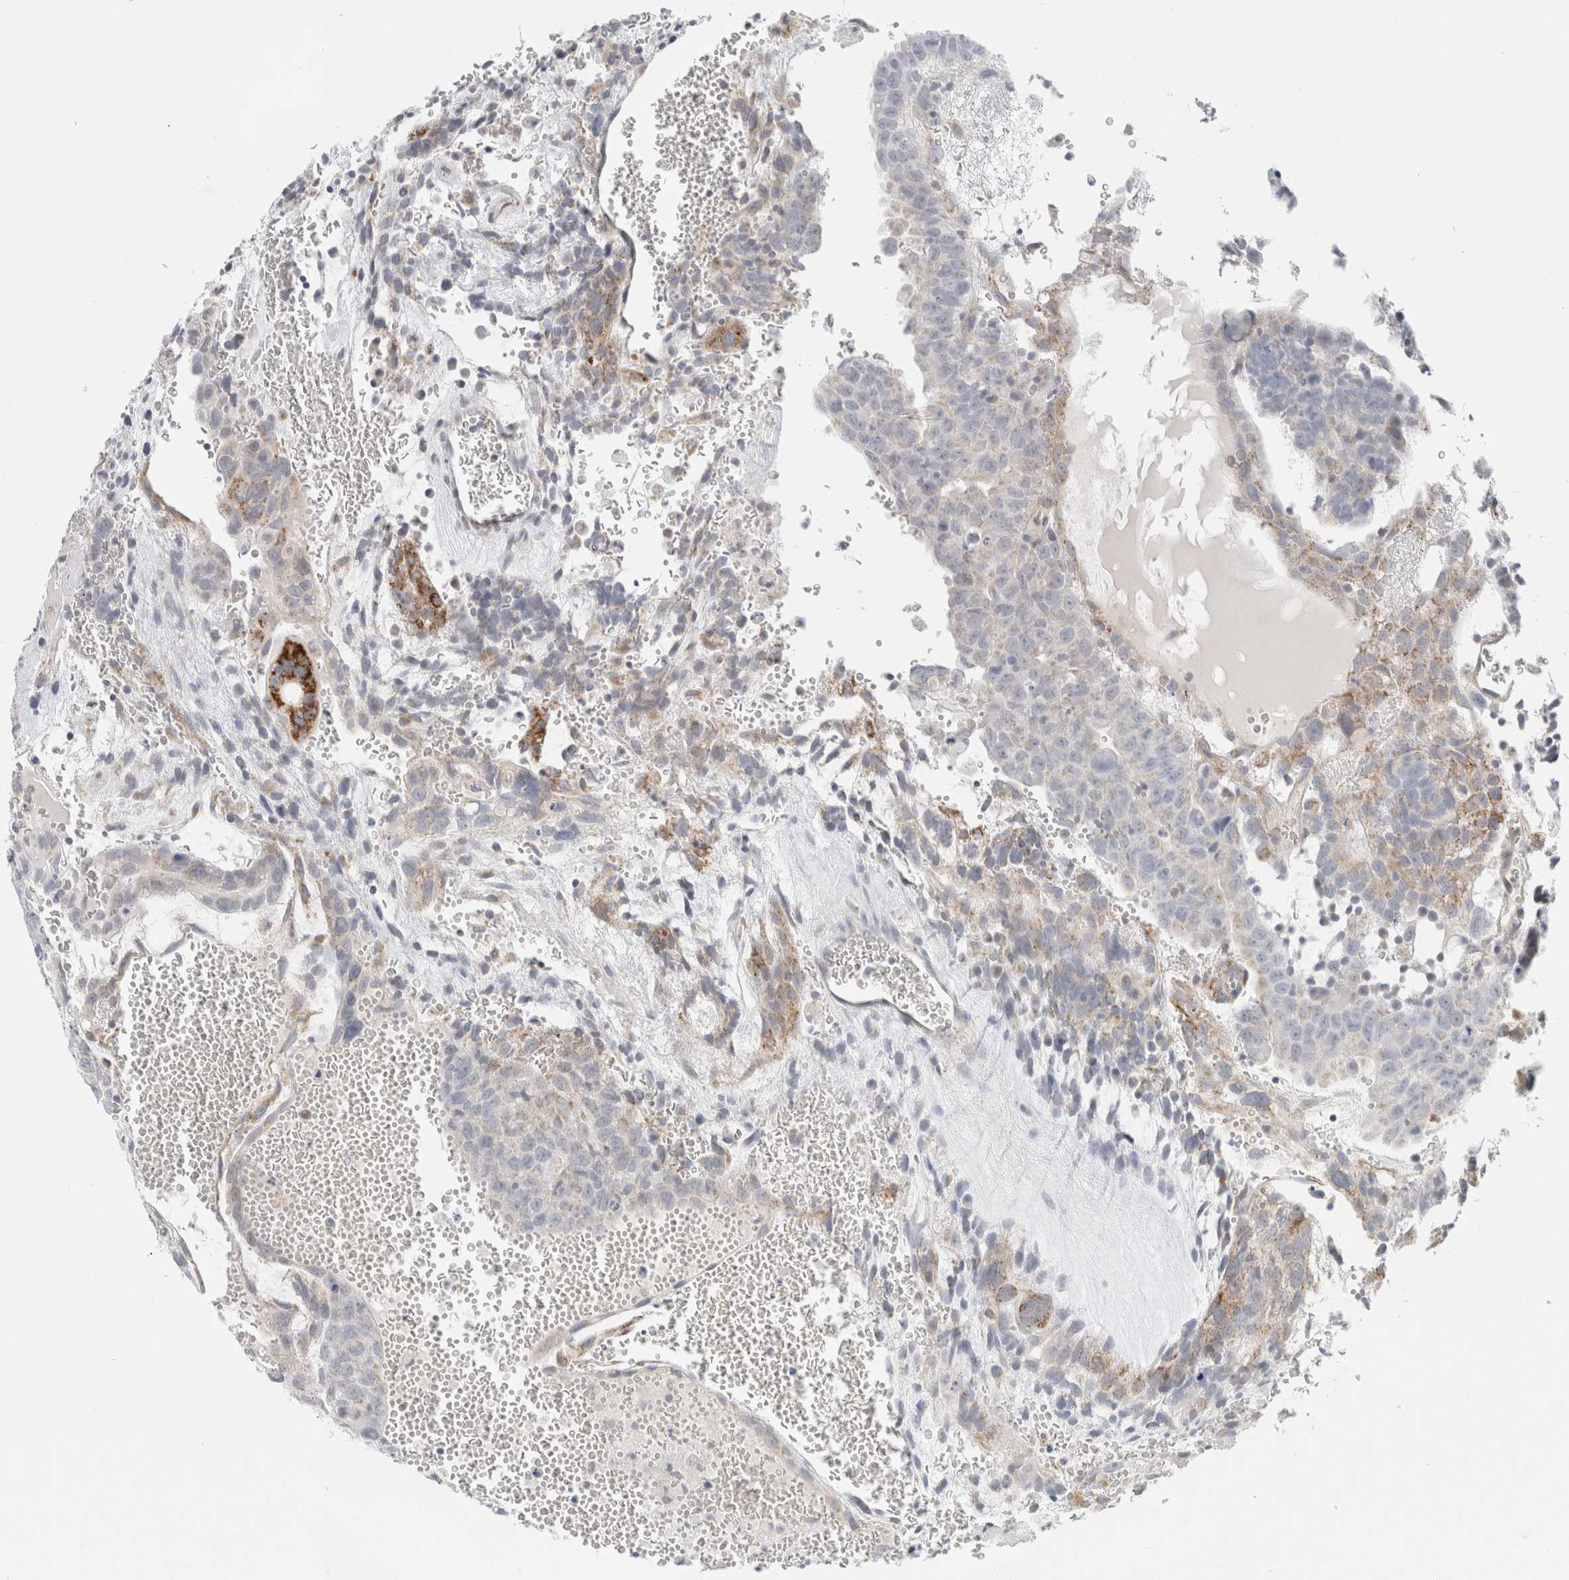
{"staining": {"intensity": "moderate", "quantity": "<25%", "location": "cytoplasmic/membranous"}, "tissue": "testis cancer", "cell_type": "Tumor cells", "image_type": "cancer", "snomed": [{"axis": "morphology", "description": "Seminoma, NOS"}, {"axis": "morphology", "description": "Carcinoma, Embryonal, NOS"}, {"axis": "topography", "description": "Testis"}], "caption": "Testis cancer (embryonal carcinoma) was stained to show a protein in brown. There is low levels of moderate cytoplasmic/membranous expression in approximately <25% of tumor cells.", "gene": "FAHD1", "patient": {"sex": "male", "age": 52}}